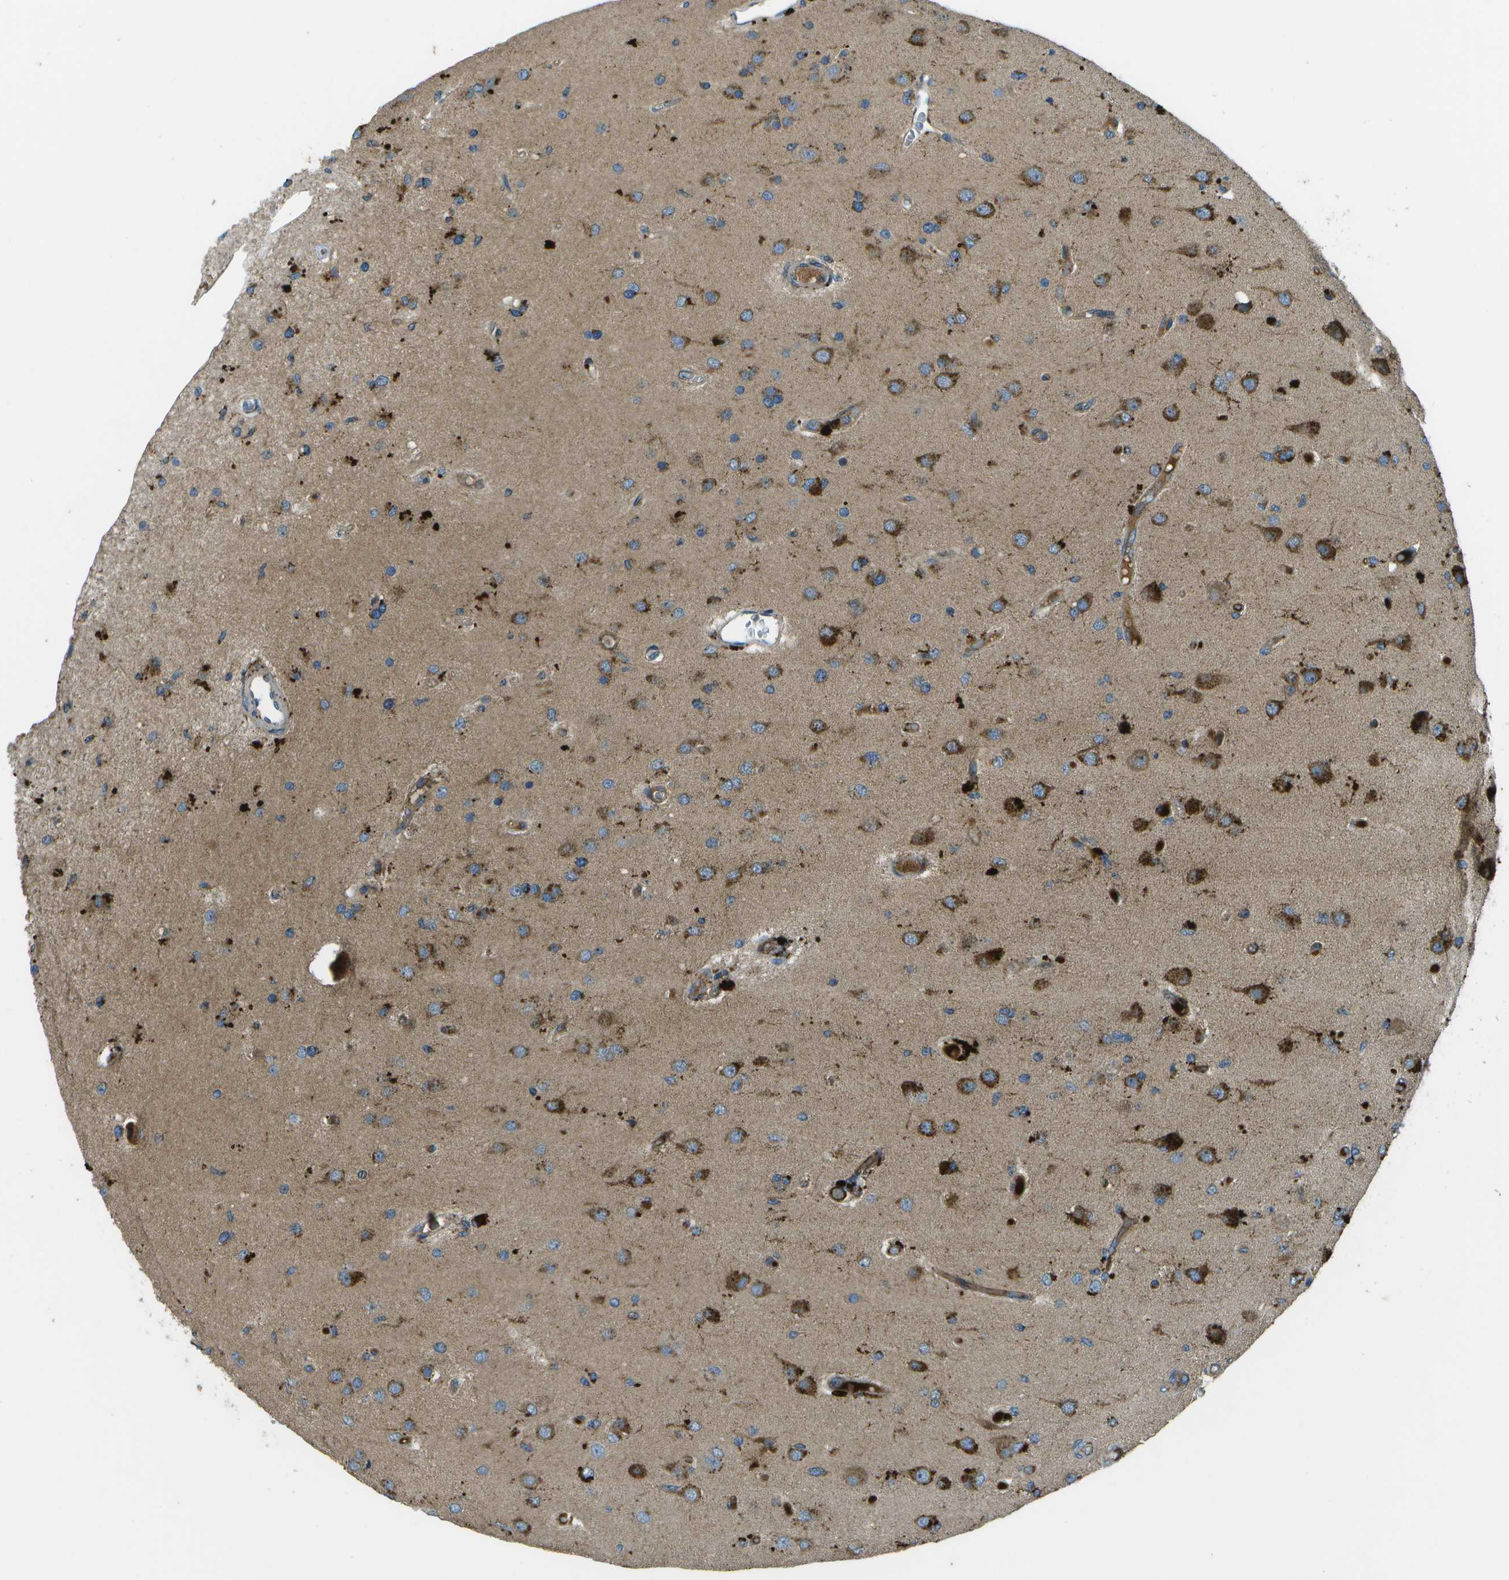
{"staining": {"intensity": "strong", "quantity": "25%-75%", "location": "cytoplasmic/membranous"}, "tissue": "glioma", "cell_type": "Tumor cells", "image_type": "cancer", "snomed": [{"axis": "morphology", "description": "Normal tissue, NOS"}, {"axis": "morphology", "description": "Glioma, malignant, High grade"}, {"axis": "topography", "description": "Cerebral cortex"}], "caption": "Malignant high-grade glioma stained with a protein marker exhibits strong staining in tumor cells.", "gene": "PXYLP1", "patient": {"sex": "male", "age": 77}}